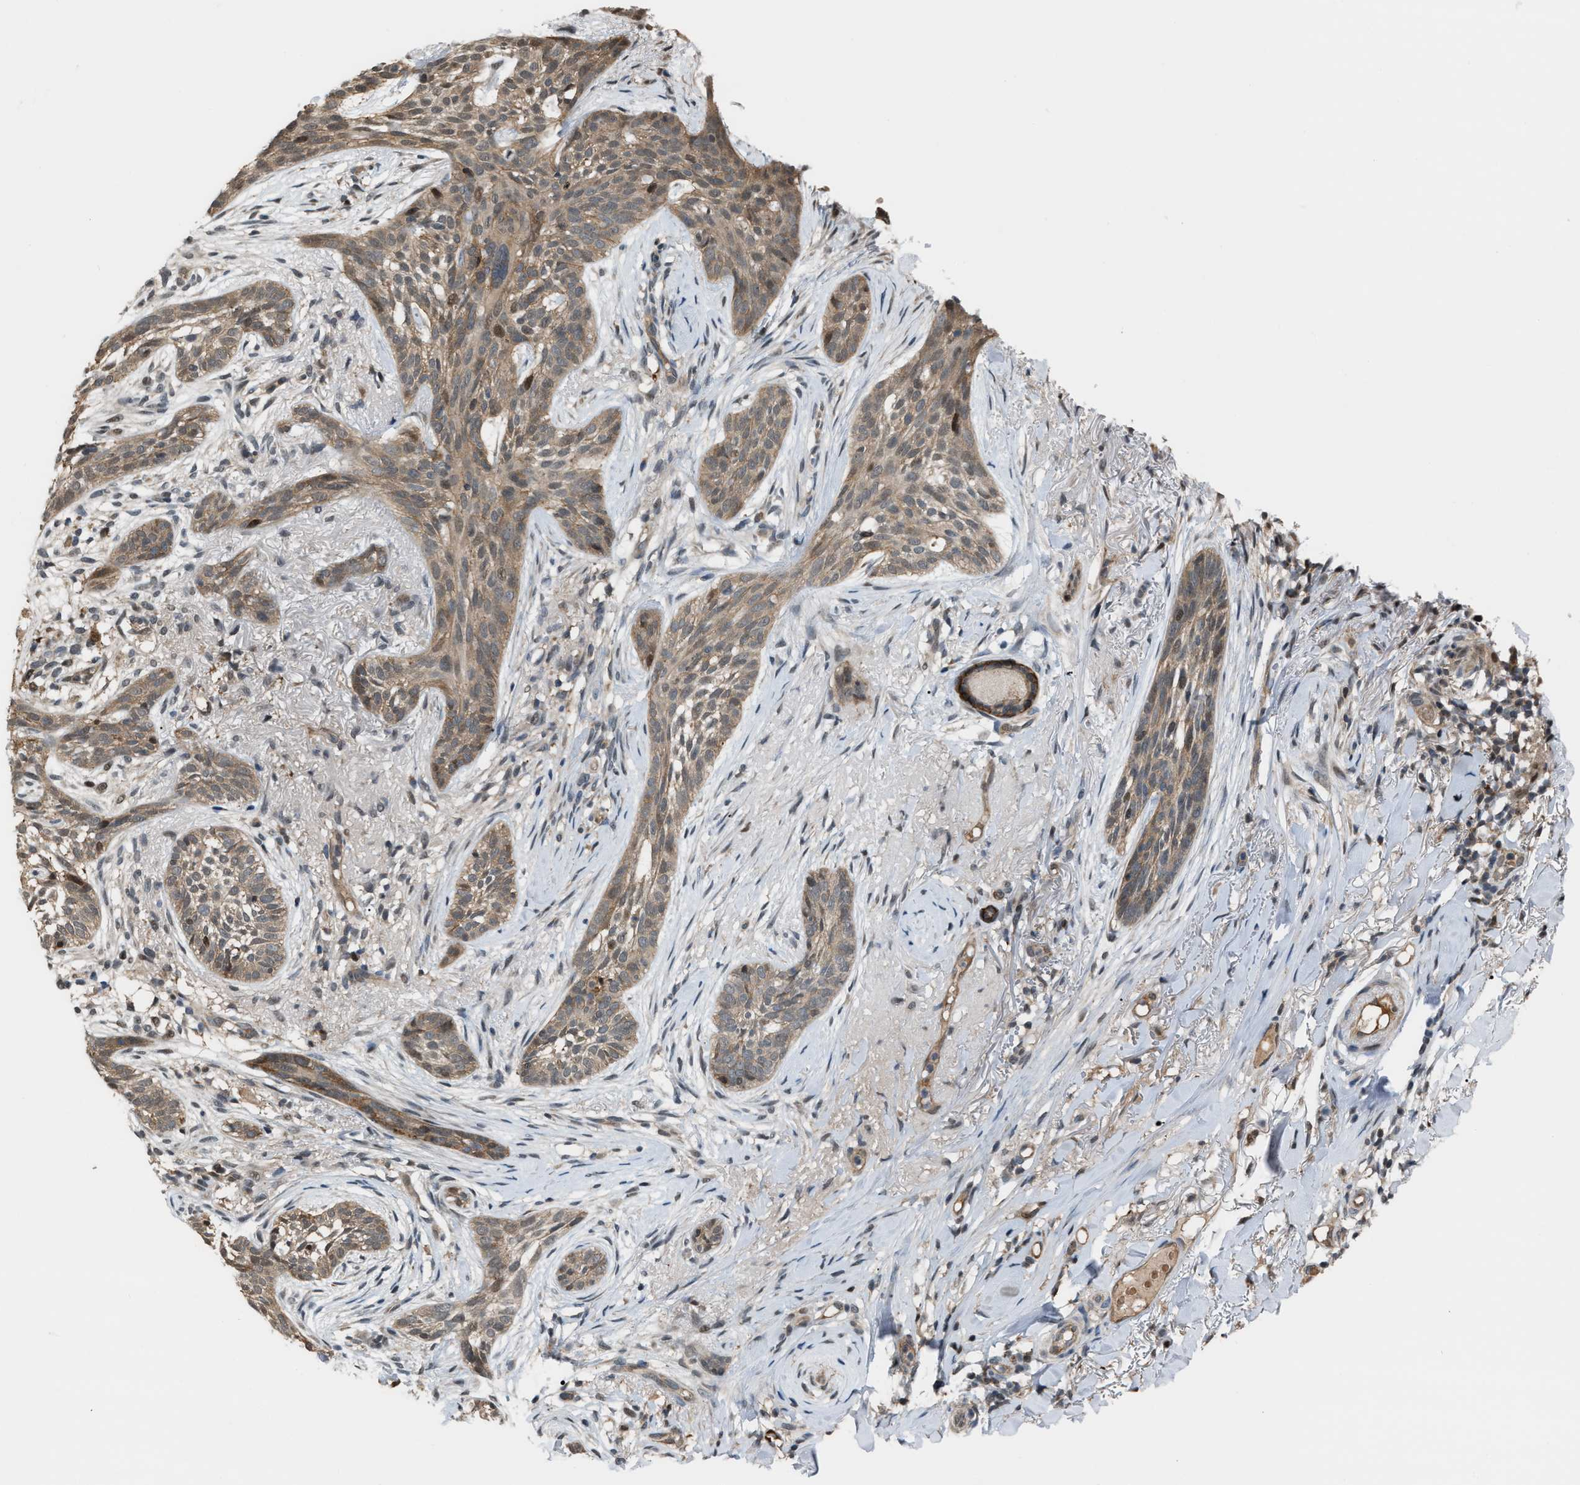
{"staining": {"intensity": "weak", "quantity": ">75%", "location": "cytoplasmic/membranous,nuclear"}, "tissue": "skin cancer", "cell_type": "Tumor cells", "image_type": "cancer", "snomed": [{"axis": "morphology", "description": "Basal cell carcinoma"}, {"axis": "topography", "description": "Skin"}], "caption": "An image of skin cancer stained for a protein exhibits weak cytoplasmic/membranous and nuclear brown staining in tumor cells. The staining is performed using DAB brown chromogen to label protein expression. The nuclei are counter-stained blue using hematoxylin.", "gene": "RFFL", "patient": {"sex": "female", "age": 88}}